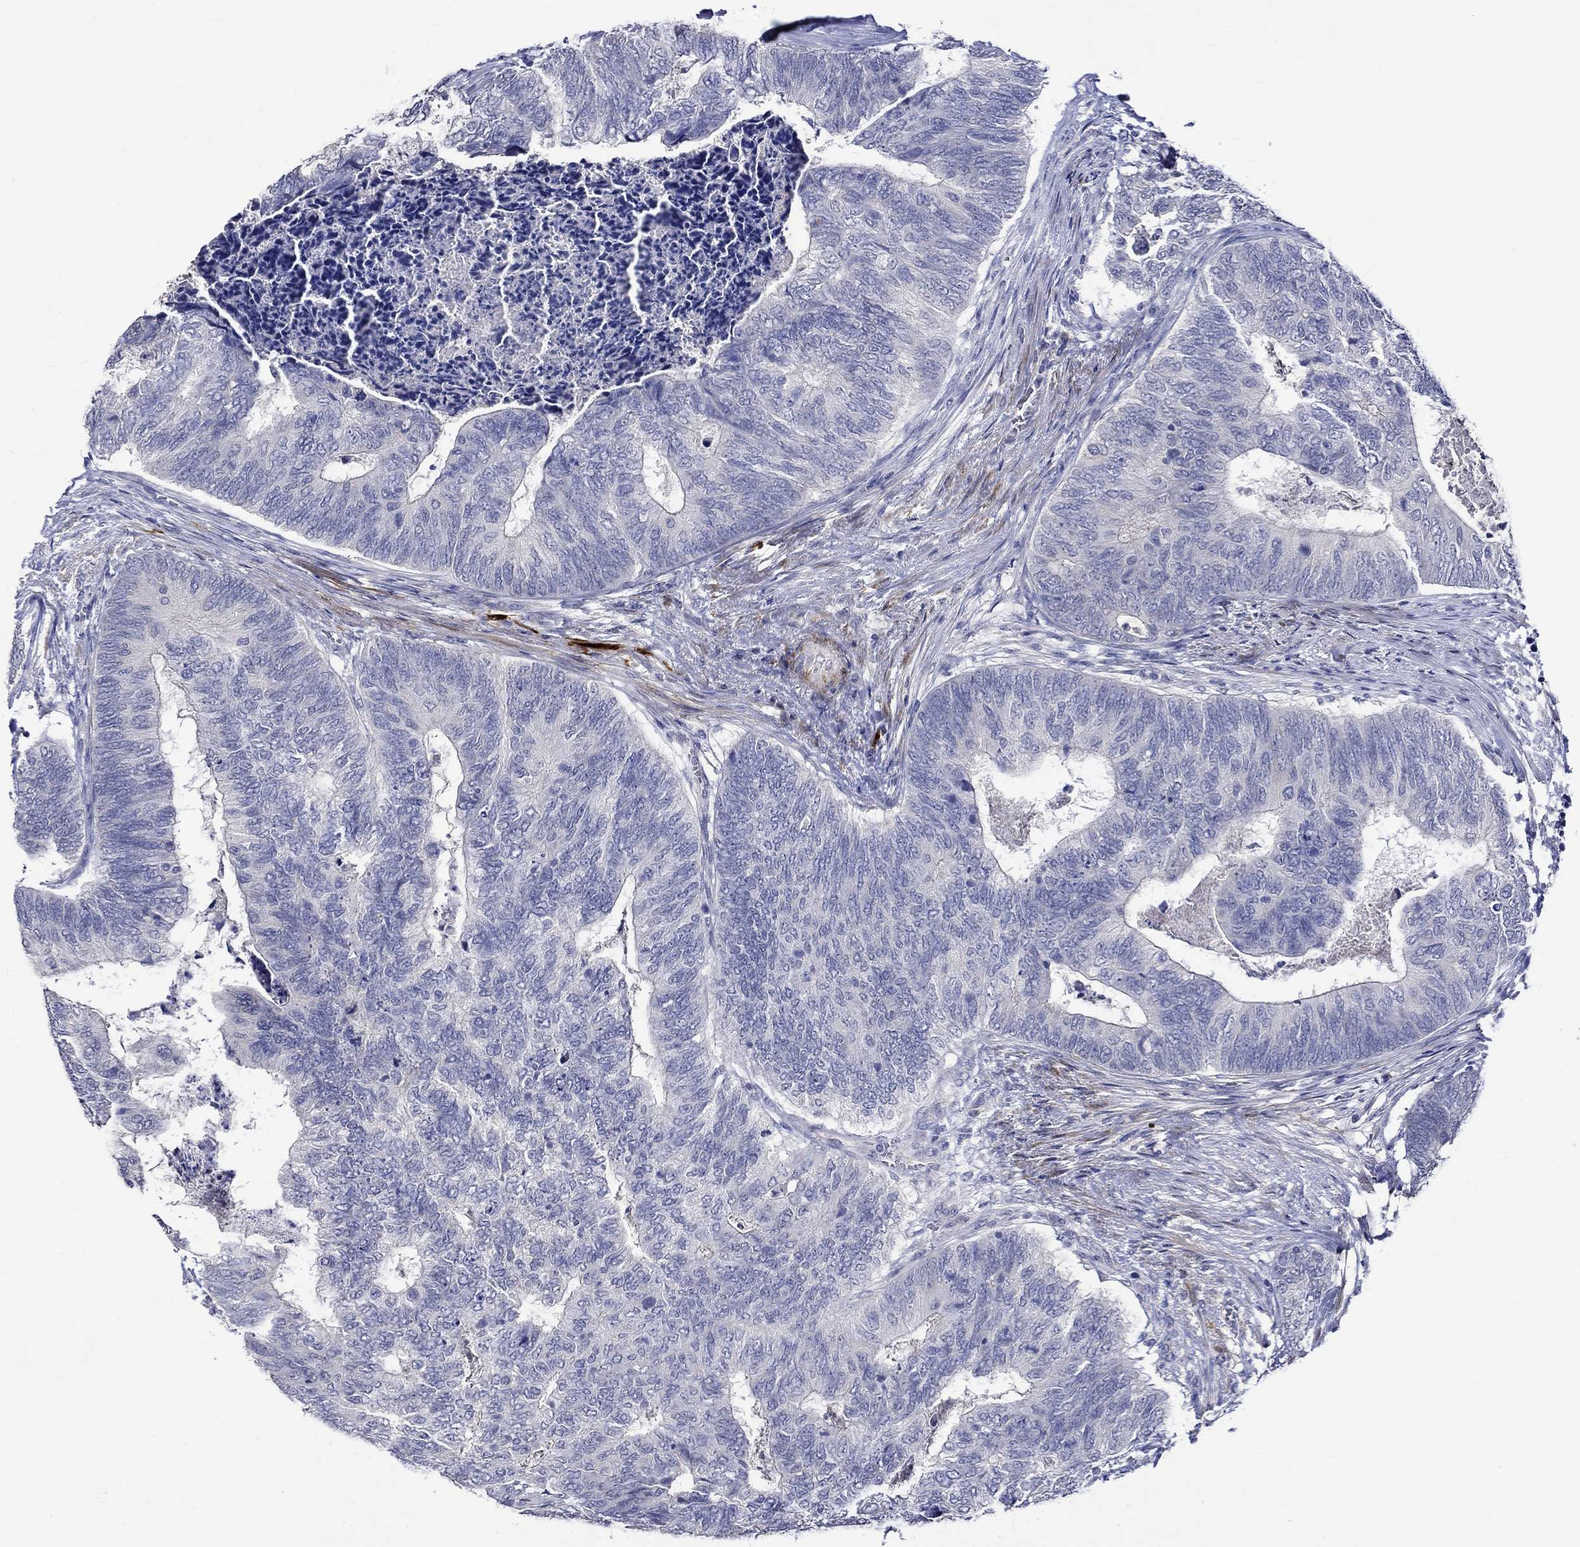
{"staining": {"intensity": "negative", "quantity": "none", "location": "none"}, "tissue": "colorectal cancer", "cell_type": "Tumor cells", "image_type": "cancer", "snomed": [{"axis": "morphology", "description": "Adenocarcinoma, NOS"}, {"axis": "topography", "description": "Colon"}], "caption": "There is no significant expression in tumor cells of colorectal cancer.", "gene": "CRYAB", "patient": {"sex": "female", "age": 67}}